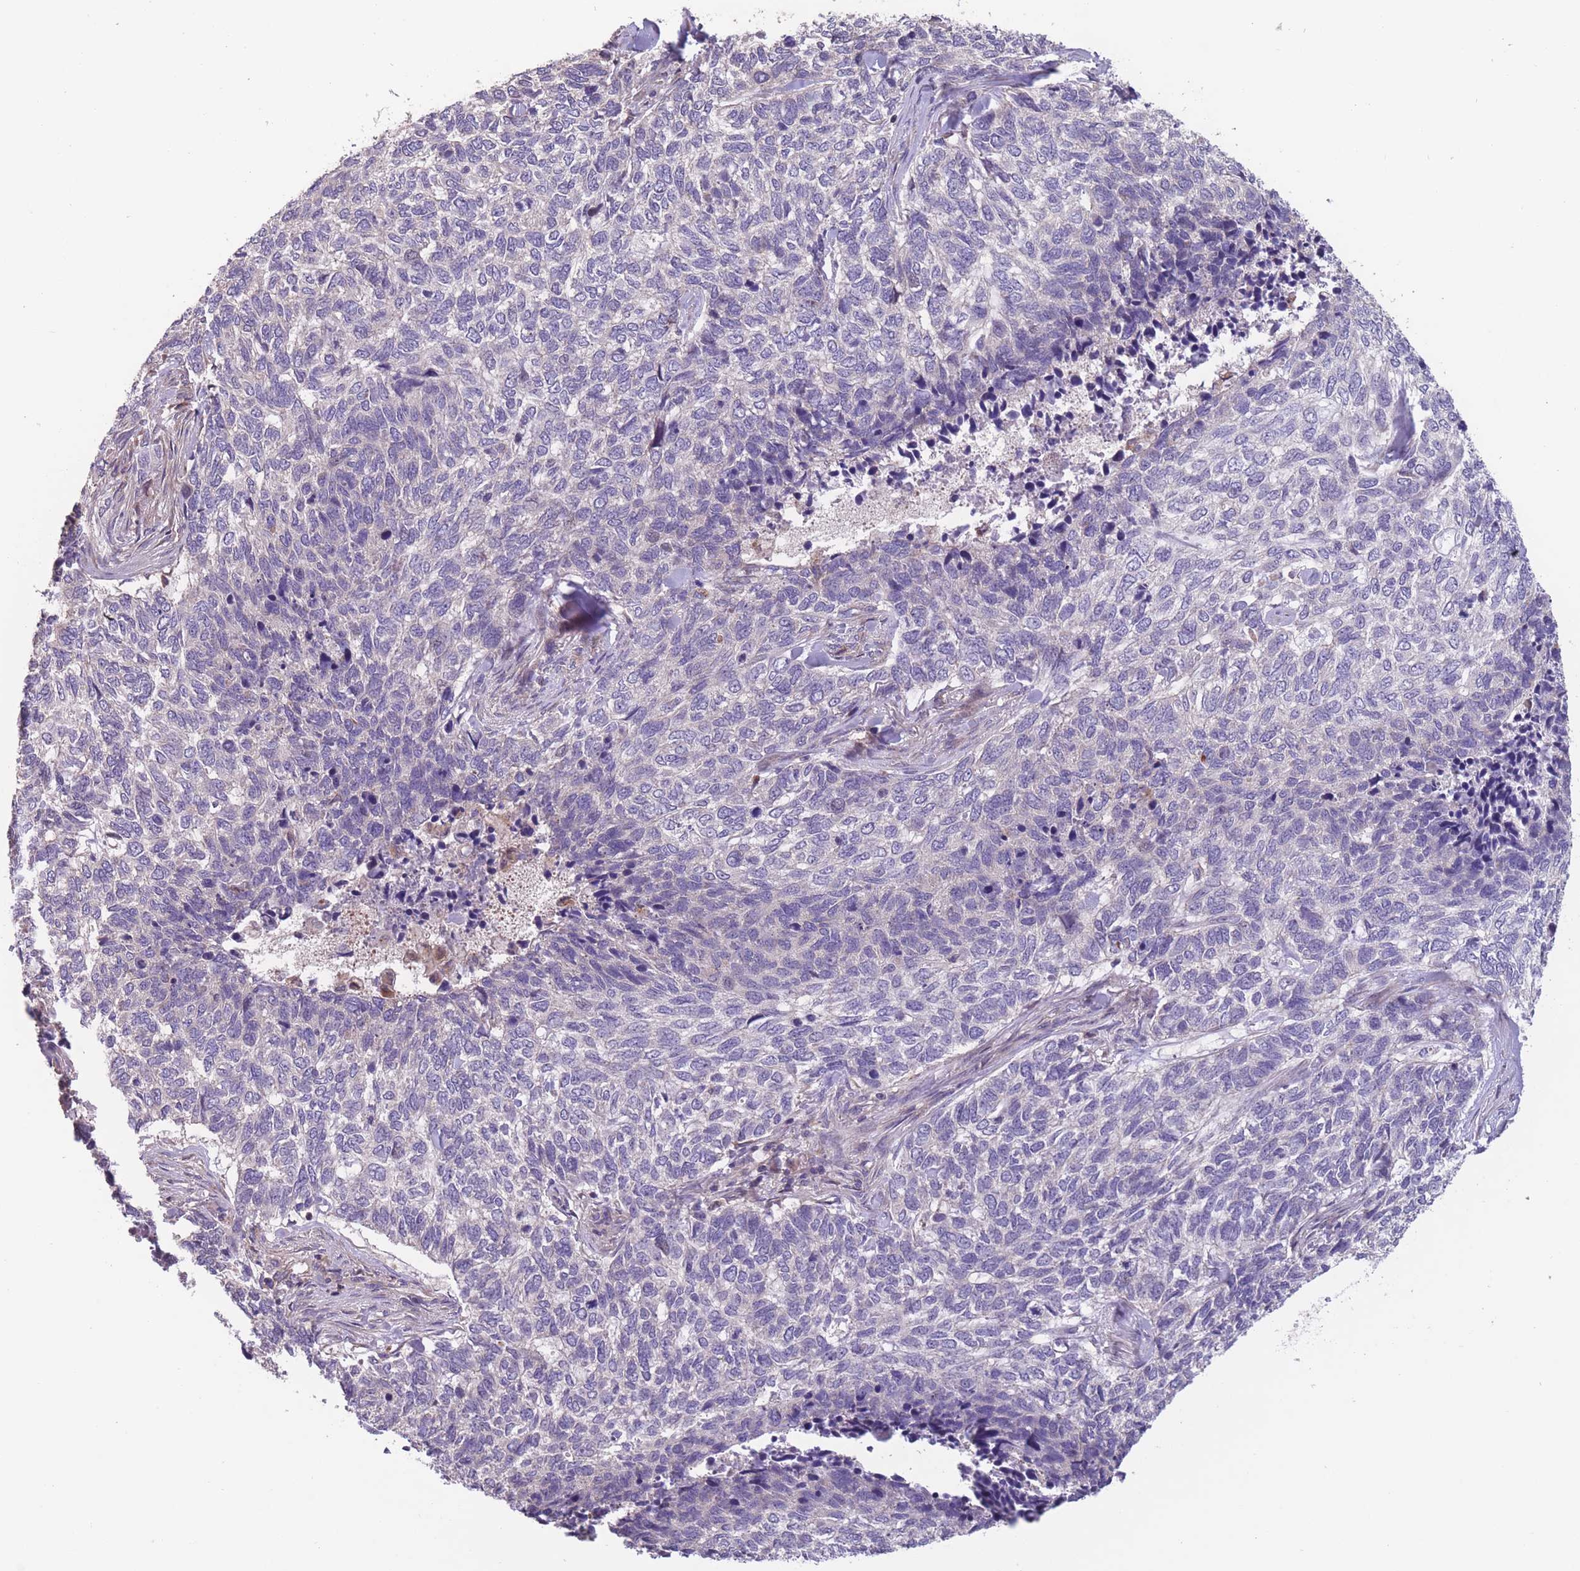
{"staining": {"intensity": "negative", "quantity": "none", "location": "none"}, "tissue": "skin cancer", "cell_type": "Tumor cells", "image_type": "cancer", "snomed": [{"axis": "morphology", "description": "Basal cell carcinoma"}, {"axis": "topography", "description": "Skin"}], "caption": "High power microscopy micrograph of an immunohistochemistry micrograph of skin cancer (basal cell carcinoma), revealing no significant positivity in tumor cells.", "gene": "ITPKC", "patient": {"sex": "female", "age": 65}}